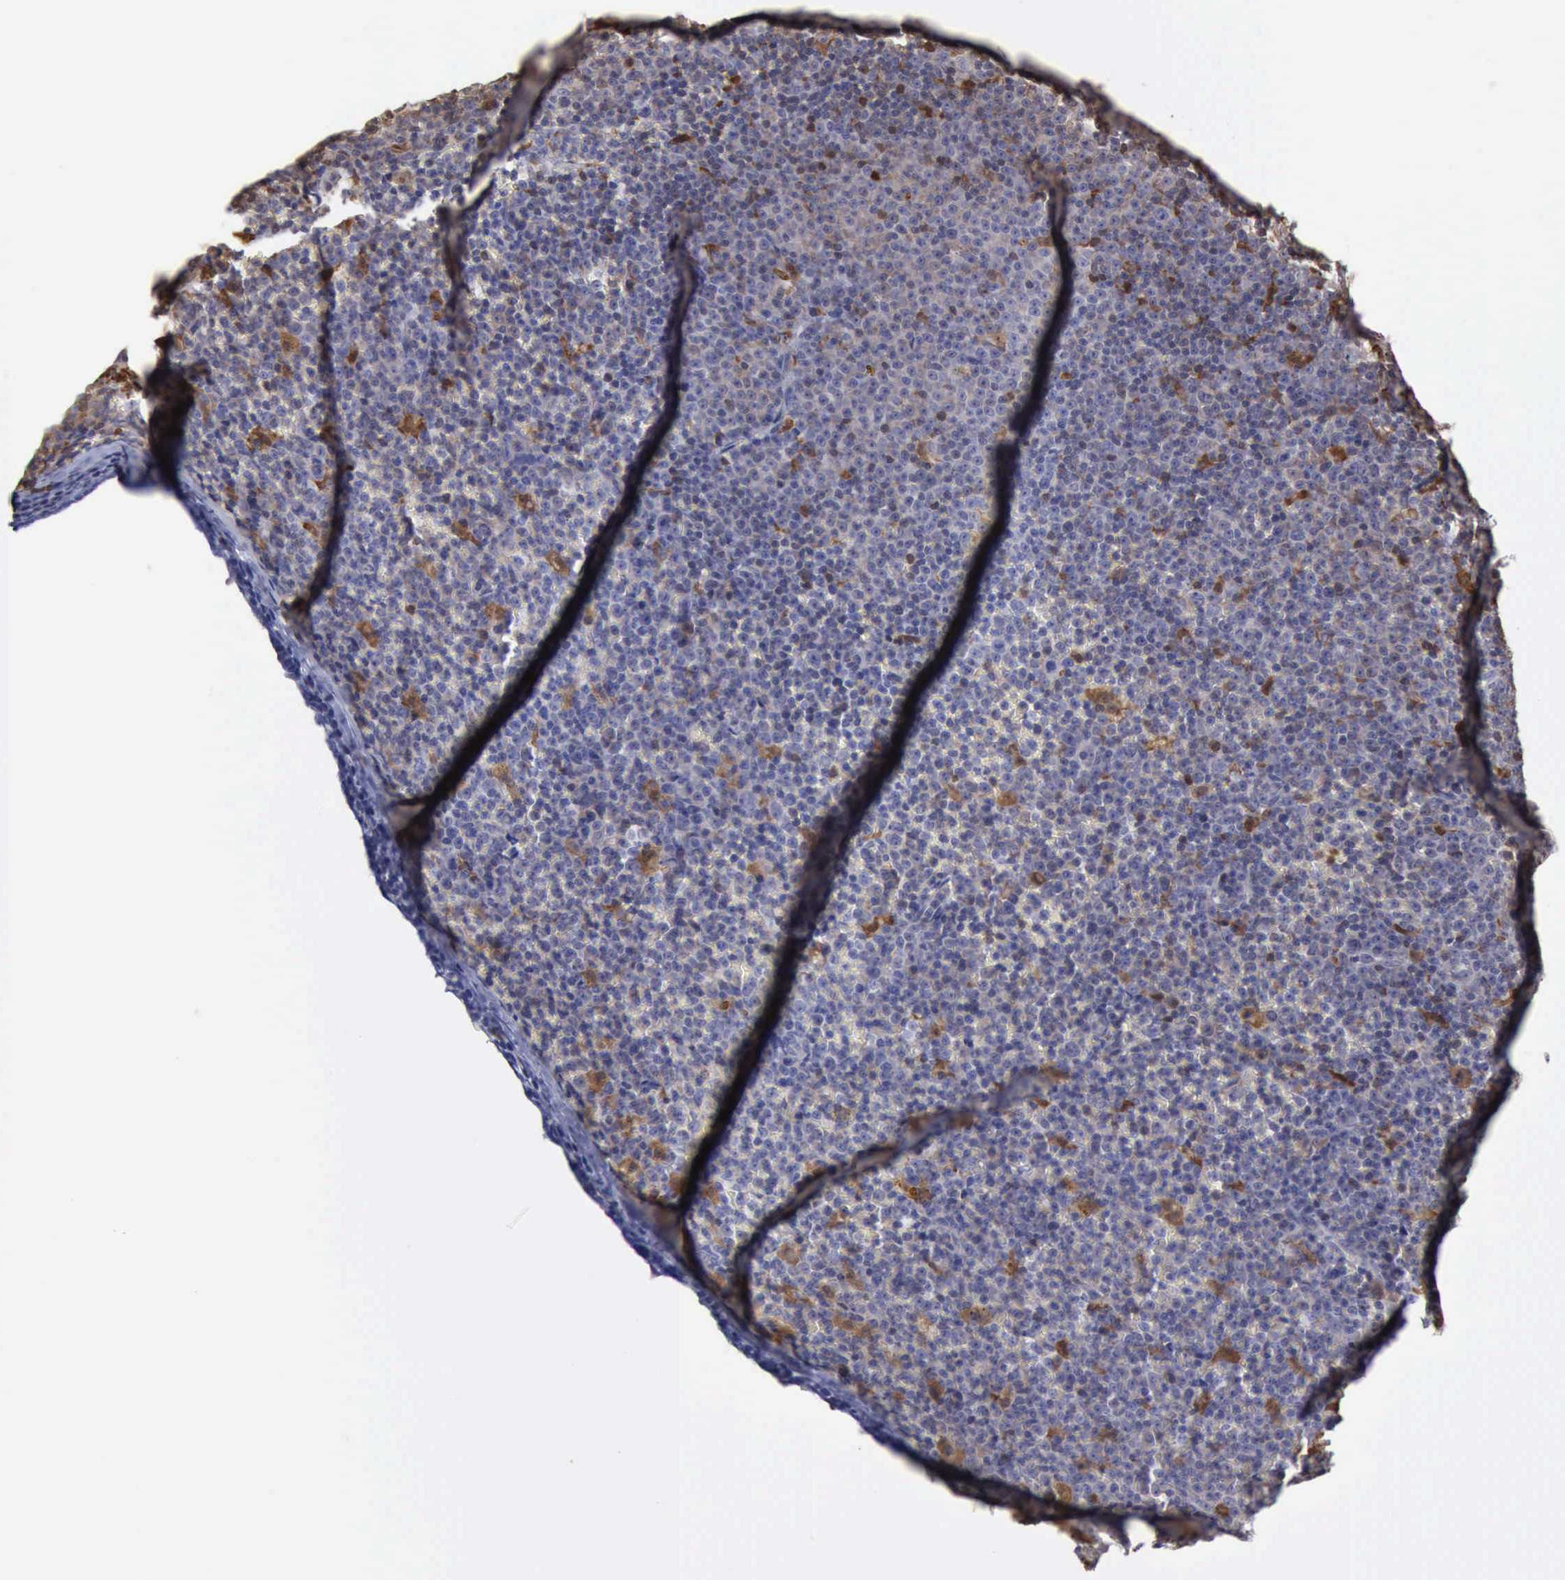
{"staining": {"intensity": "negative", "quantity": "none", "location": "none"}, "tissue": "lymphoma", "cell_type": "Tumor cells", "image_type": "cancer", "snomed": [{"axis": "morphology", "description": "Malignant lymphoma, non-Hodgkin's type, Low grade"}, {"axis": "topography", "description": "Lymph node"}], "caption": "IHC of low-grade malignant lymphoma, non-Hodgkin's type demonstrates no expression in tumor cells. (Stains: DAB IHC with hematoxylin counter stain, Microscopy: brightfield microscopy at high magnification).", "gene": "STAT1", "patient": {"sex": "male", "age": 50}}